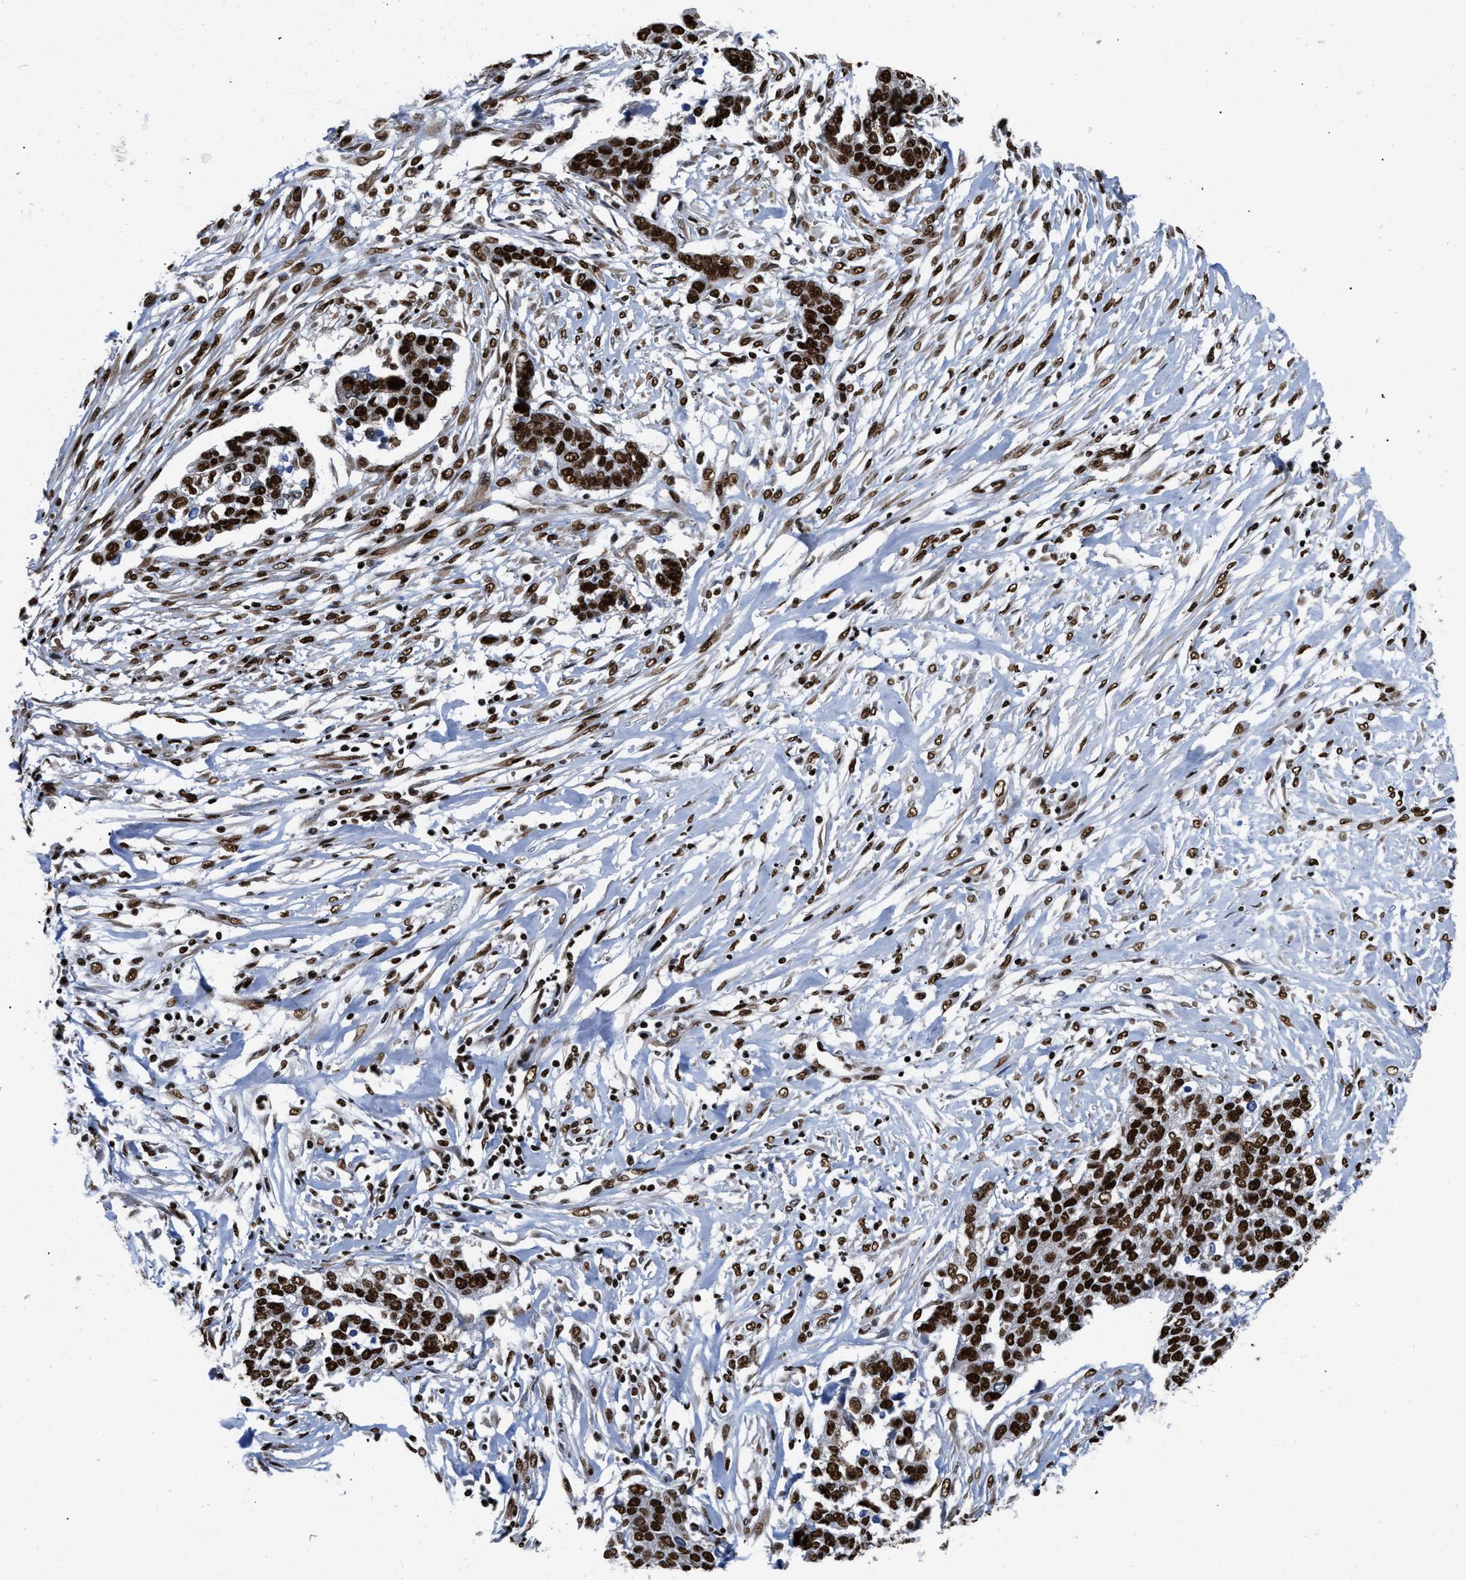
{"staining": {"intensity": "strong", "quantity": ">75%", "location": "nuclear"}, "tissue": "ovarian cancer", "cell_type": "Tumor cells", "image_type": "cancer", "snomed": [{"axis": "morphology", "description": "Cystadenocarcinoma, serous, NOS"}, {"axis": "topography", "description": "Ovary"}], "caption": "Brown immunohistochemical staining in human ovarian serous cystadenocarcinoma displays strong nuclear expression in about >75% of tumor cells.", "gene": "CREB1", "patient": {"sex": "female", "age": 44}}